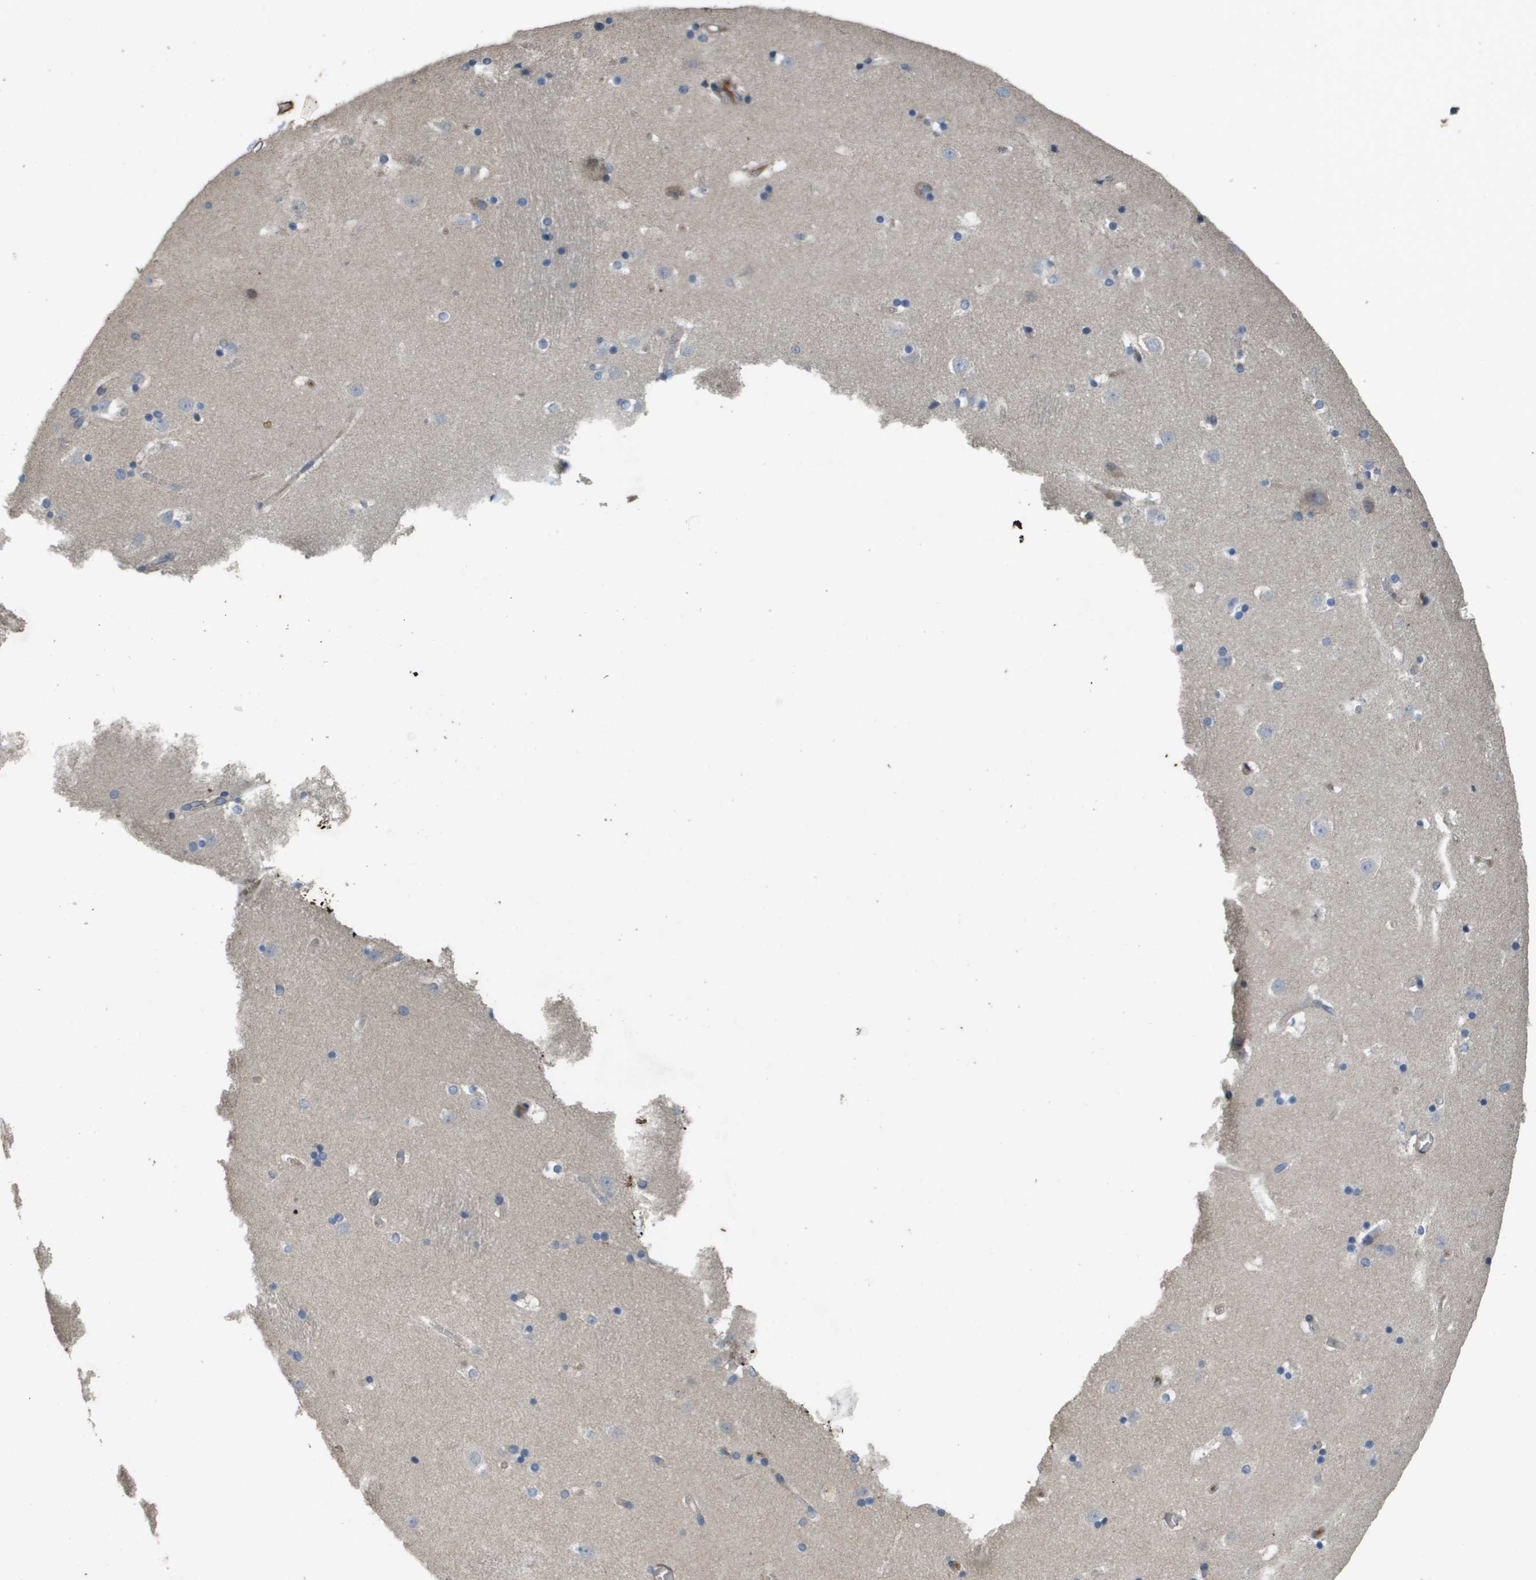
{"staining": {"intensity": "weak", "quantity": "<25%", "location": "cytoplasmic/membranous"}, "tissue": "caudate", "cell_type": "Glial cells", "image_type": "normal", "snomed": [{"axis": "morphology", "description": "Normal tissue, NOS"}, {"axis": "topography", "description": "Lateral ventricle wall"}], "caption": "Immunohistochemistry (IHC) photomicrograph of normal caudate stained for a protein (brown), which shows no positivity in glial cells.", "gene": "KRT23", "patient": {"sex": "male", "age": 45}}